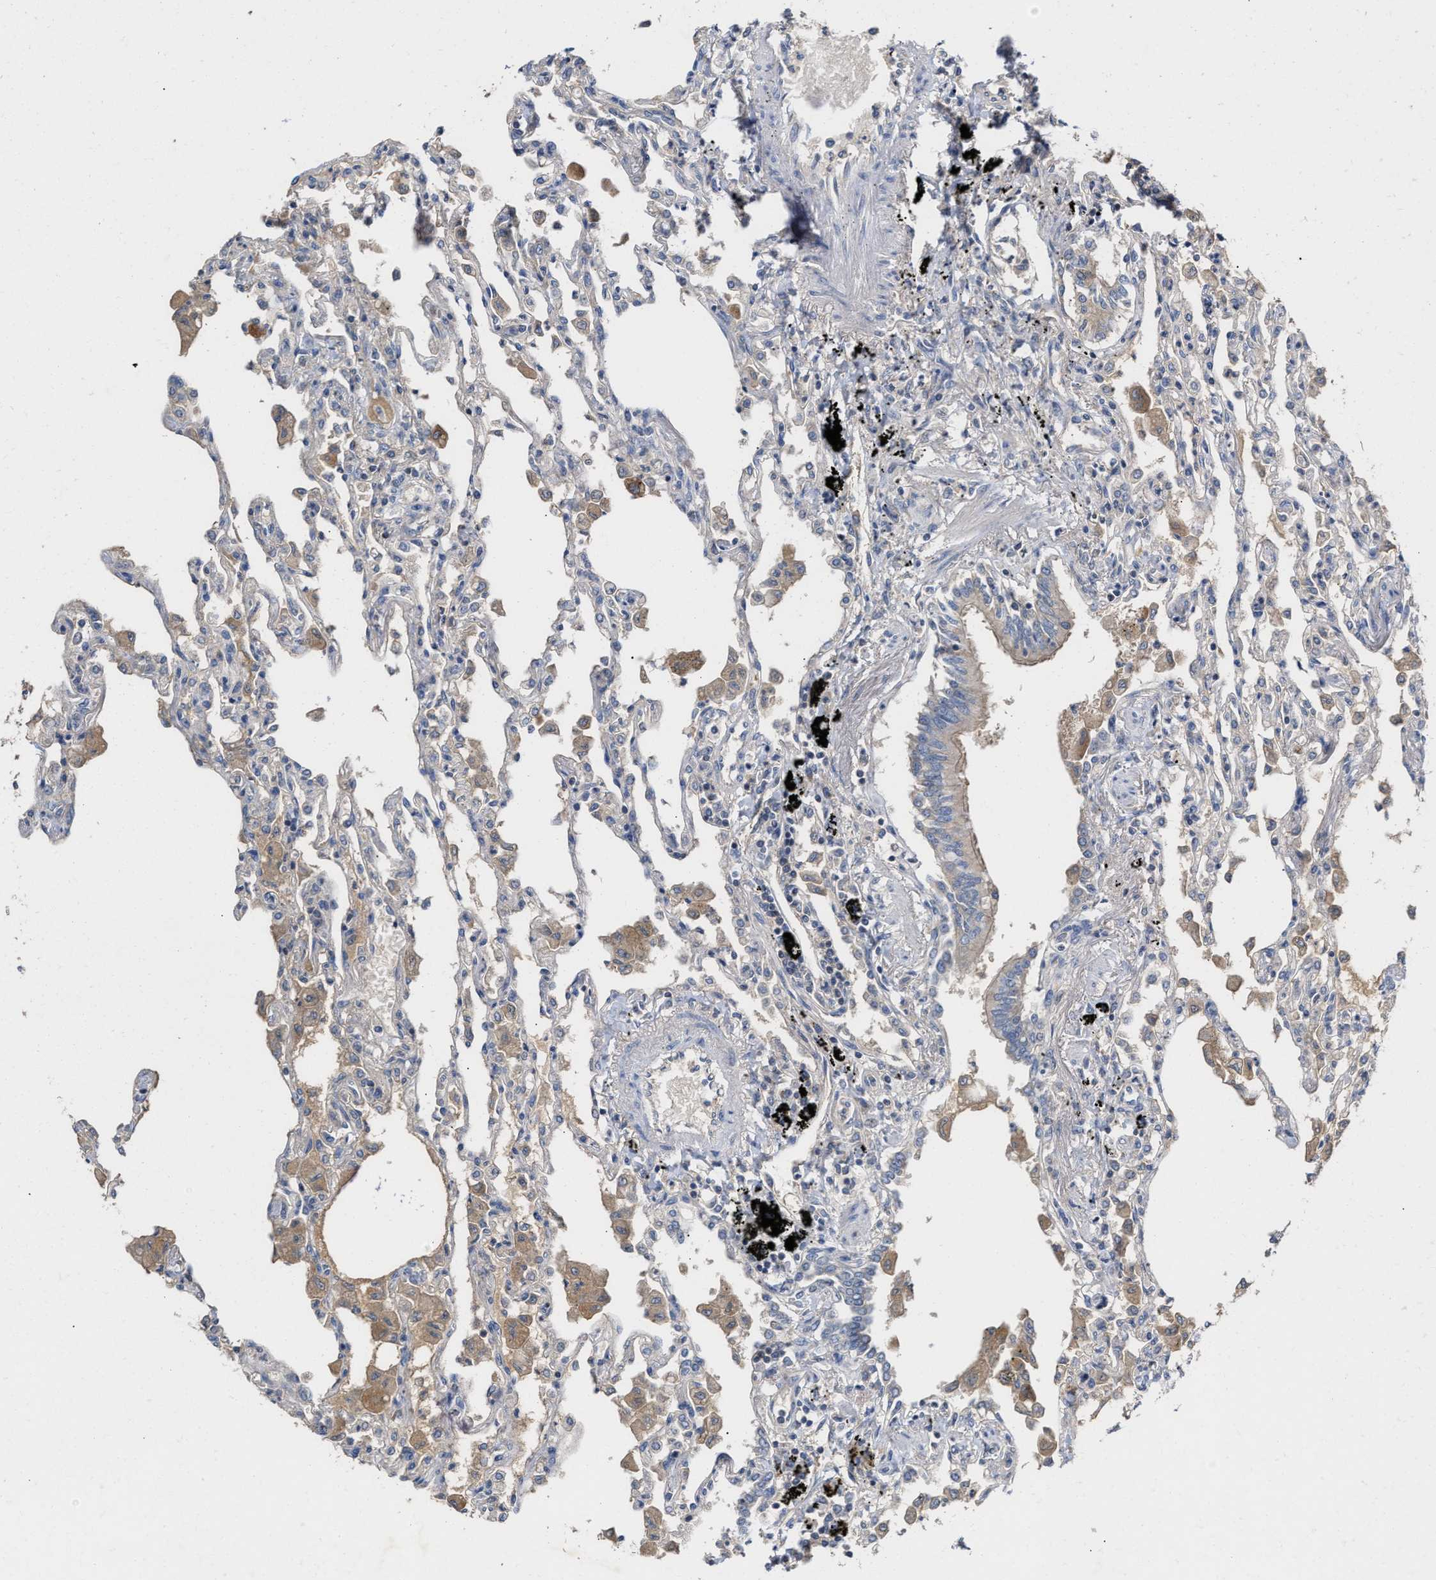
{"staining": {"intensity": "weak", "quantity": "<25%", "location": "cytoplasmic/membranous"}, "tissue": "lung", "cell_type": "Alveolar cells", "image_type": "normal", "snomed": [{"axis": "morphology", "description": "Normal tissue, NOS"}, {"axis": "topography", "description": "Bronchus"}, {"axis": "topography", "description": "Lung"}], "caption": "The photomicrograph shows no significant expression in alveolar cells of lung. (Stains: DAB (3,3'-diaminobenzidine) immunohistochemistry with hematoxylin counter stain, Microscopy: brightfield microscopy at high magnification).", "gene": "BBLN", "patient": {"sex": "female", "age": 49}}